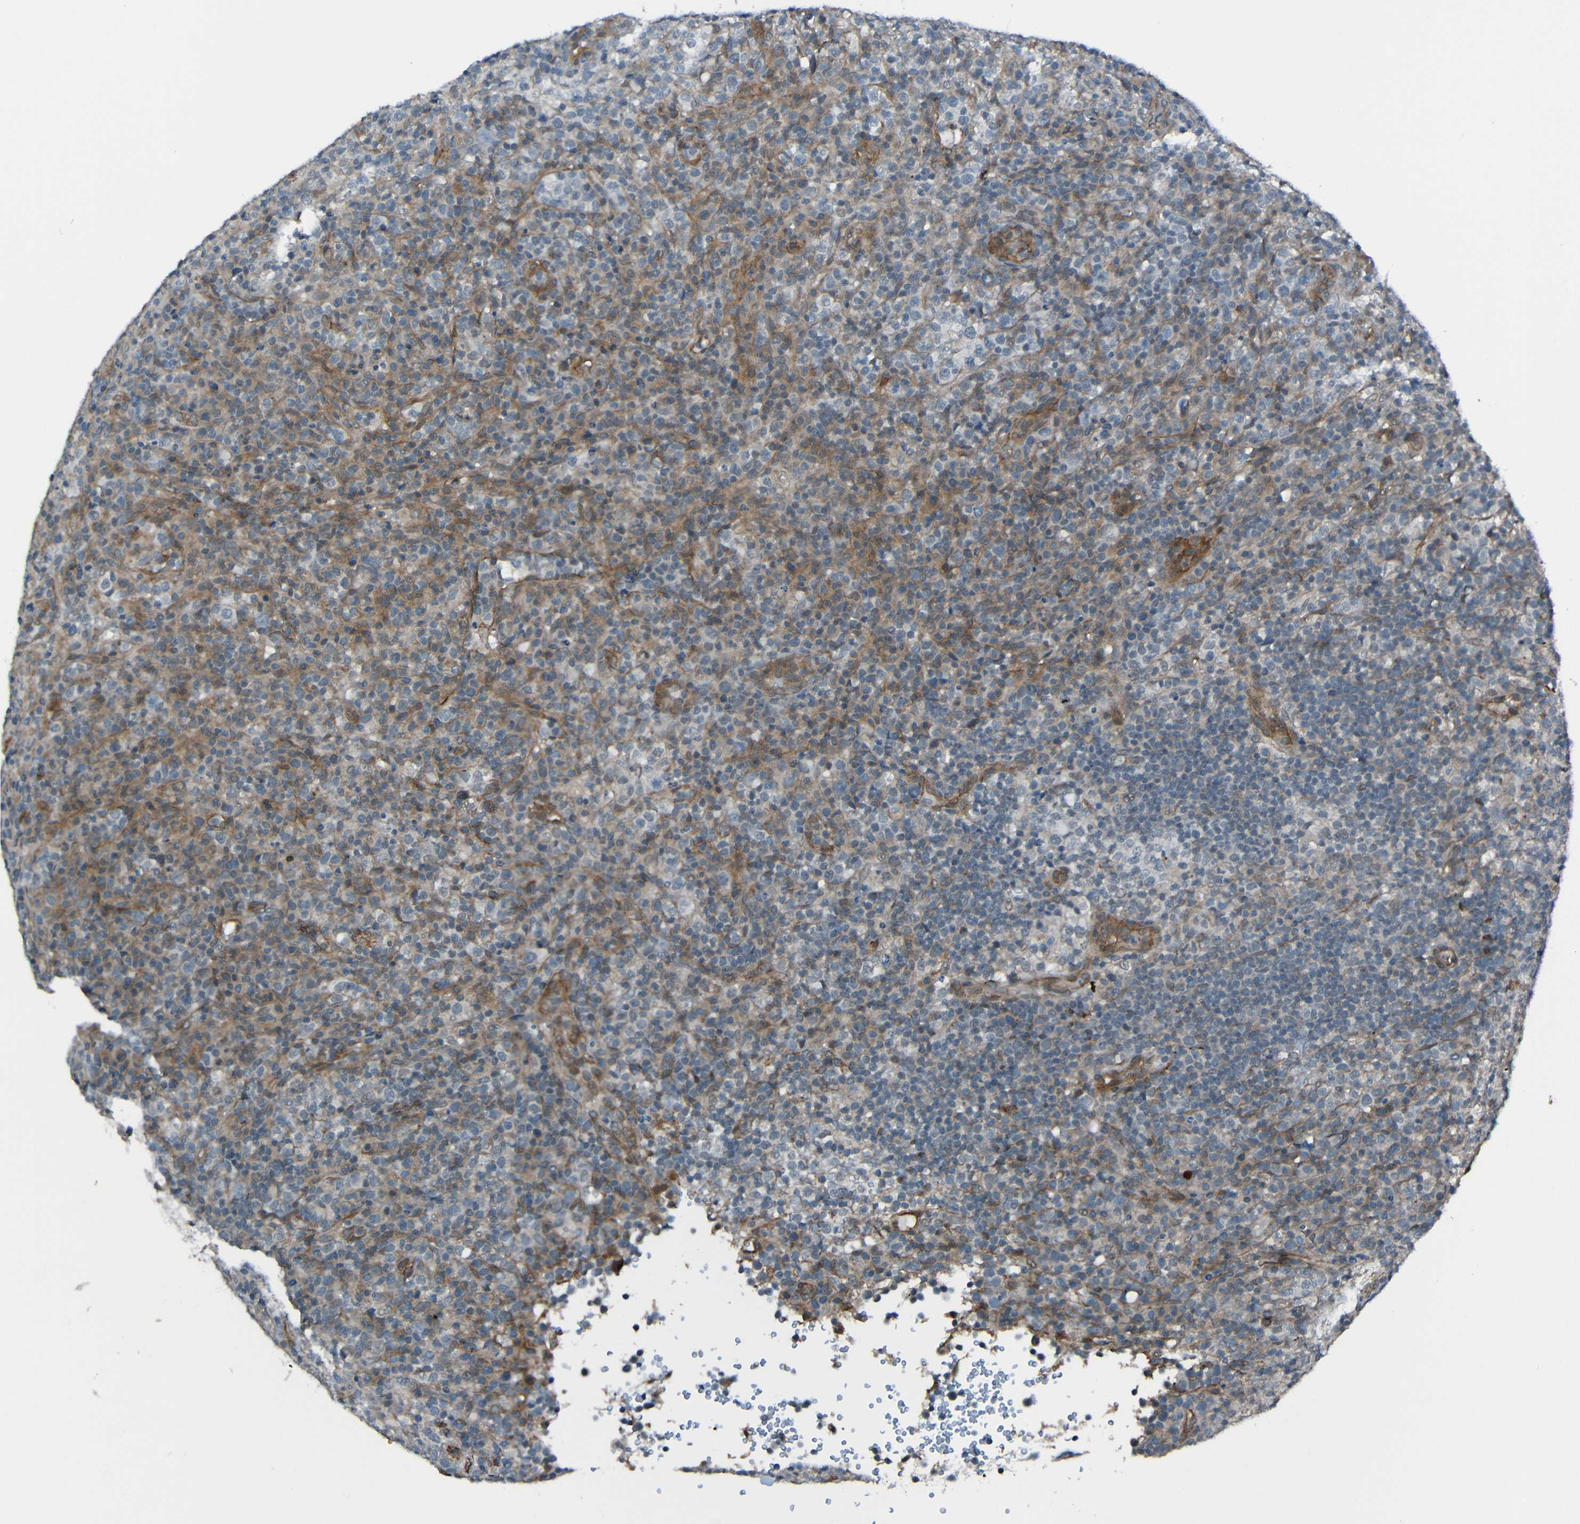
{"staining": {"intensity": "negative", "quantity": "none", "location": "none"}, "tissue": "lymphoma", "cell_type": "Tumor cells", "image_type": "cancer", "snomed": [{"axis": "morphology", "description": "Malignant lymphoma, non-Hodgkin's type, High grade"}, {"axis": "topography", "description": "Lymph node"}], "caption": "A histopathology image of human lymphoma is negative for staining in tumor cells. (Immunohistochemistry, brightfield microscopy, high magnification).", "gene": "LGR5", "patient": {"sex": "female", "age": 76}}